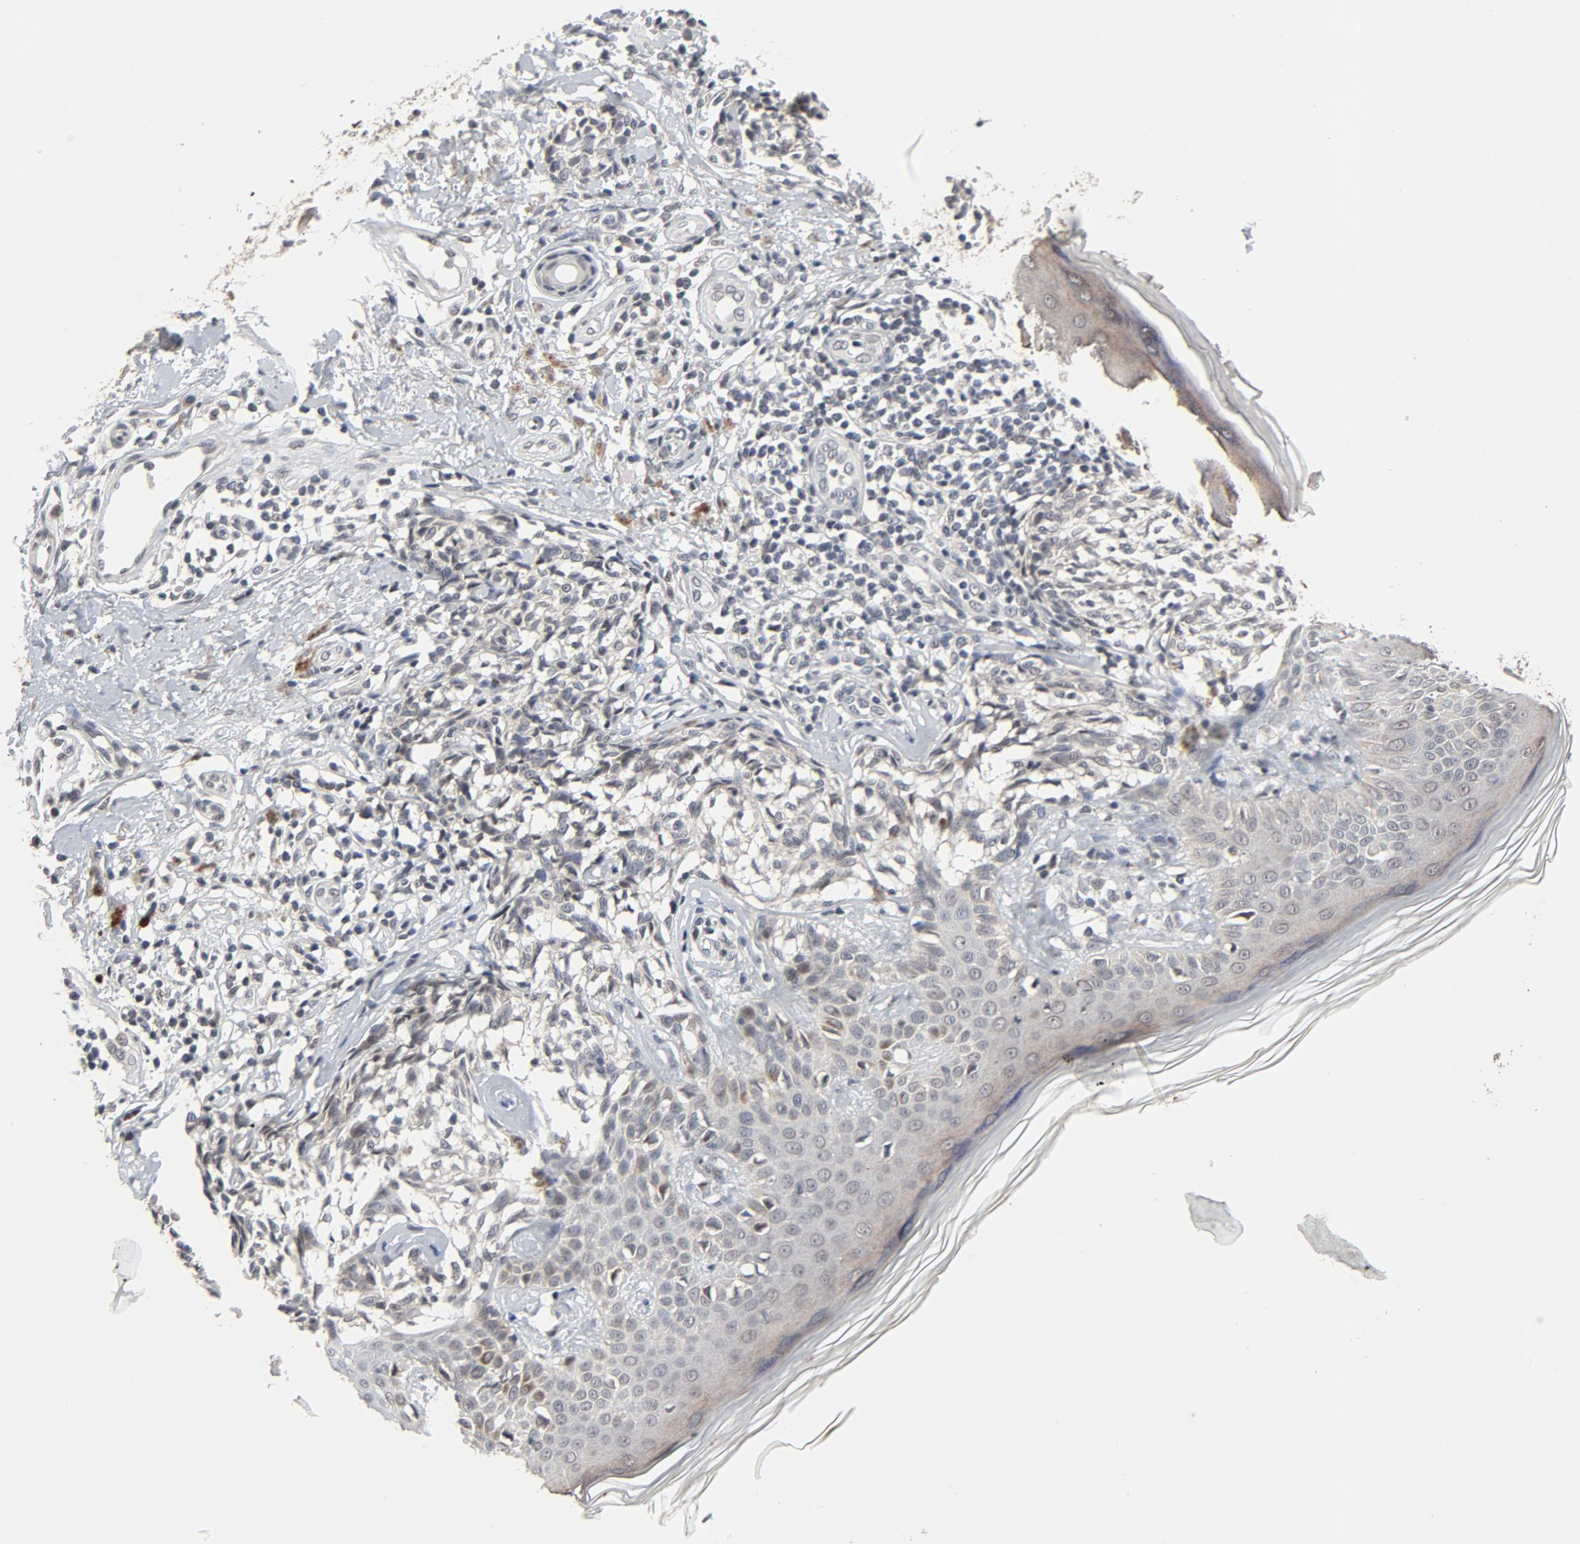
{"staining": {"intensity": "weak", "quantity": "<25%", "location": "cytoplasmic/membranous"}, "tissue": "melanoma", "cell_type": "Tumor cells", "image_type": "cancer", "snomed": [{"axis": "morphology", "description": "Malignant melanoma, NOS"}, {"axis": "topography", "description": "Skin"}], "caption": "This micrograph is of malignant melanoma stained with immunohistochemistry to label a protein in brown with the nuclei are counter-stained blue. There is no expression in tumor cells.", "gene": "MT3", "patient": {"sex": "male", "age": 67}}